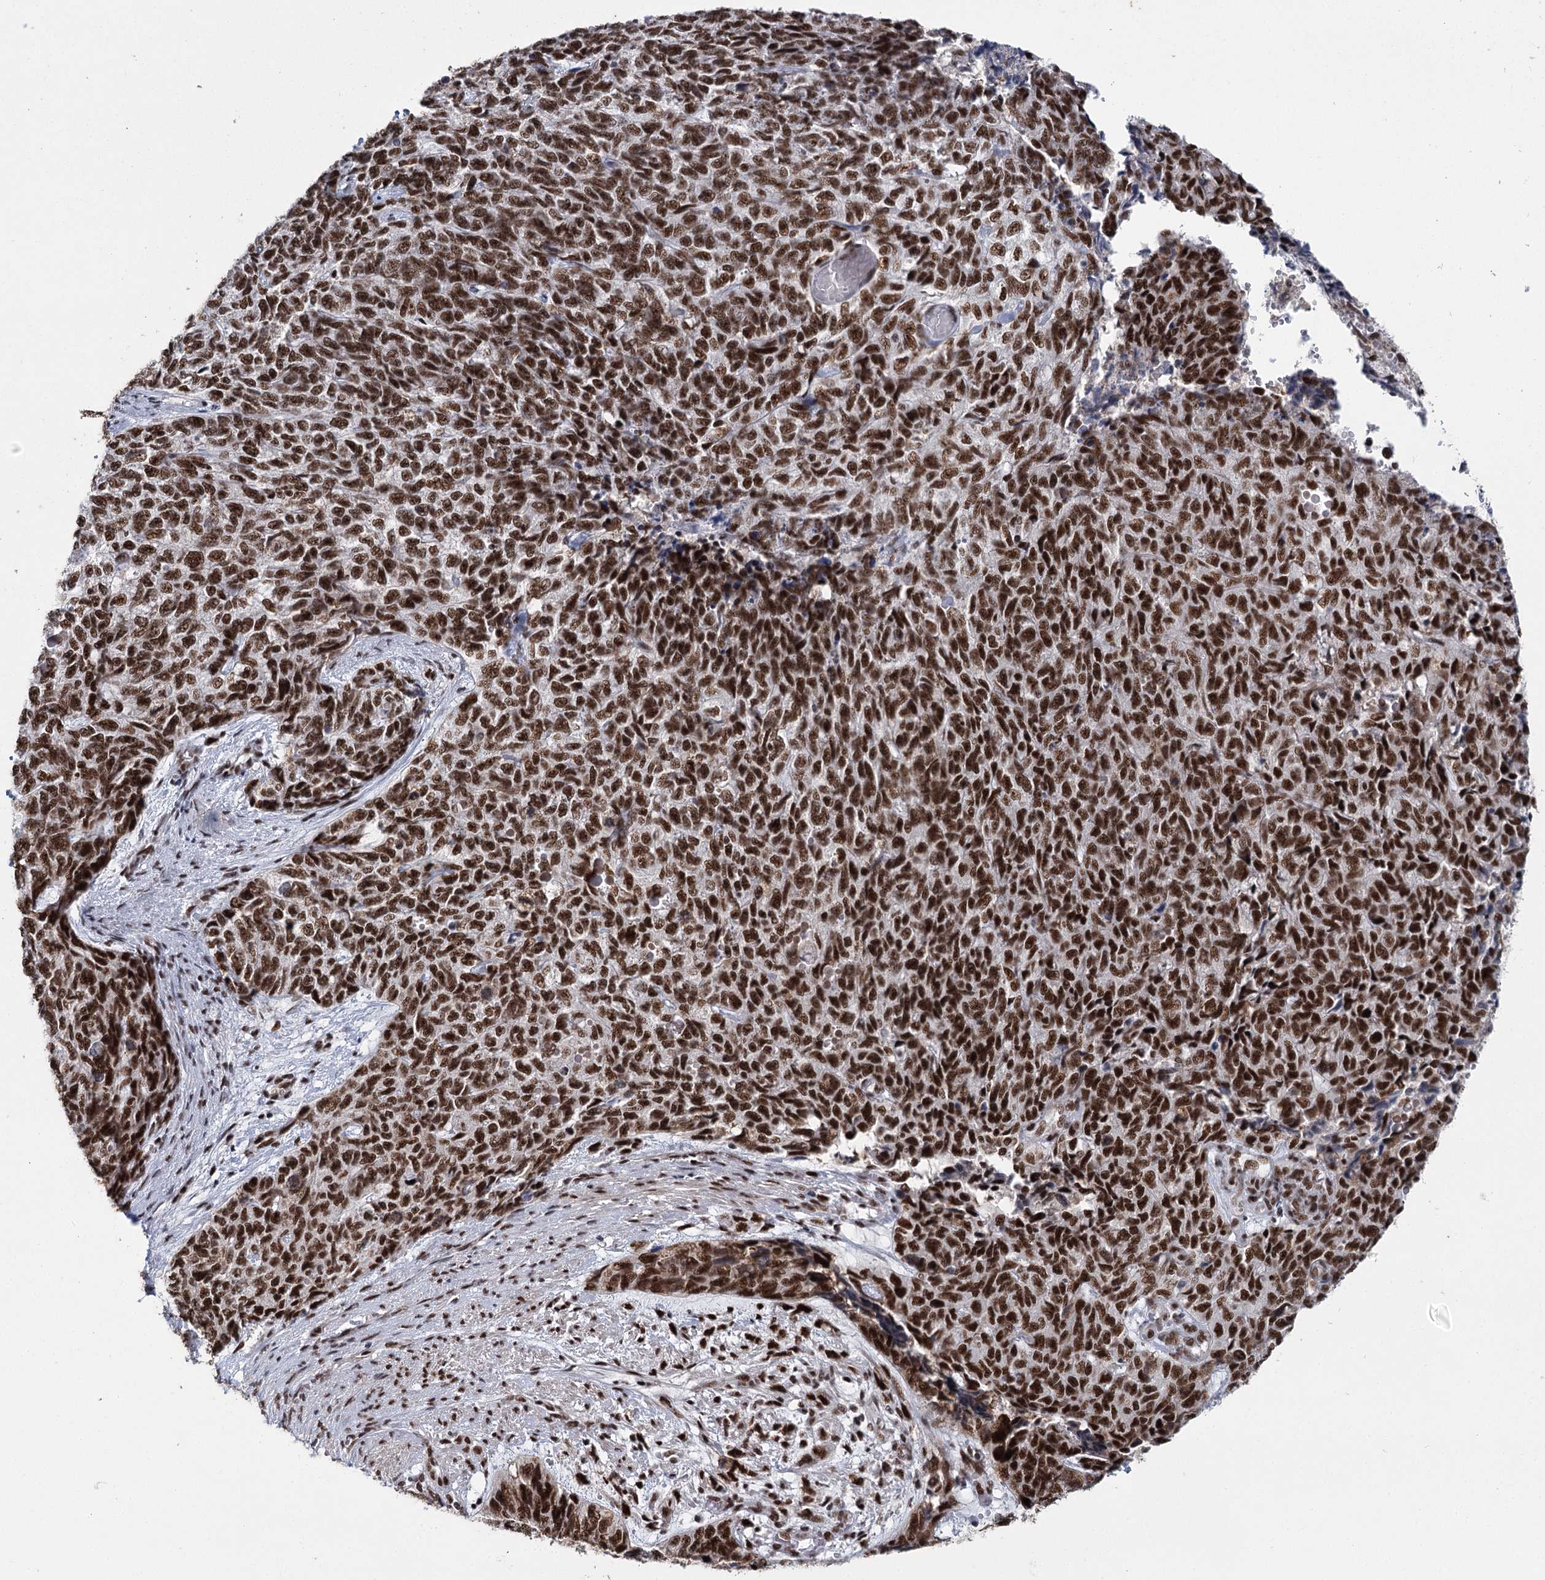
{"staining": {"intensity": "strong", "quantity": ">75%", "location": "nuclear"}, "tissue": "cervical cancer", "cell_type": "Tumor cells", "image_type": "cancer", "snomed": [{"axis": "morphology", "description": "Squamous cell carcinoma, NOS"}, {"axis": "topography", "description": "Cervix"}], "caption": "The histopathology image demonstrates immunohistochemical staining of squamous cell carcinoma (cervical). There is strong nuclear expression is seen in about >75% of tumor cells.", "gene": "SCAF8", "patient": {"sex": "female", "age": 63}}